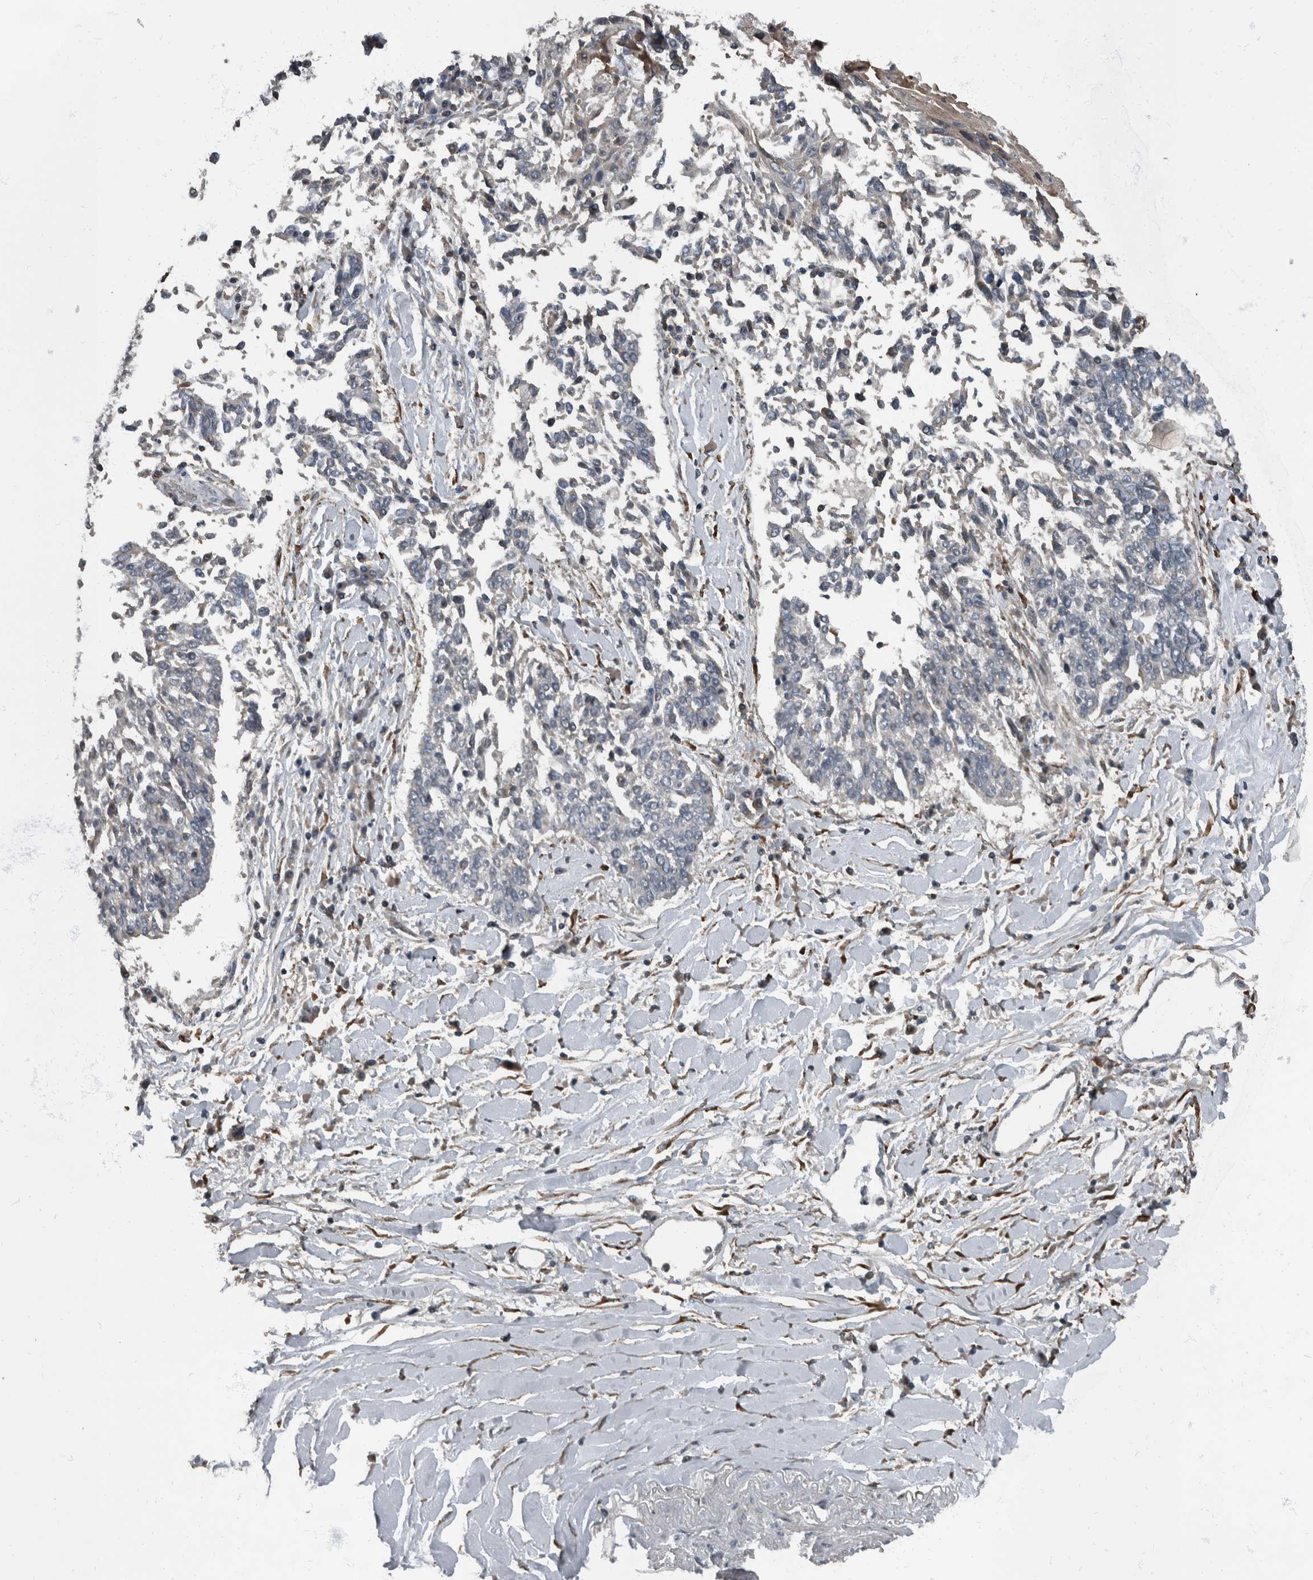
{"staining": {"intensity": "negative", "quantity": "none", "location": "none"}, "tissue": "lung cancer", "cell_type": "Tumor cells", "image_type": "cancer", "snomed": [{"axis": "morphology", "description": "Normal tissue, NOS"}, {"axis": "morphology", "description": "Squamous cell carcinoma, NOS"}, {"axis": "topography", "description": "Cartilage tissue"}, {"axis": "topography", "description": "Bronchus"}, {"axis": "topography", "description": "Lung"}, {"axis": "topography", "description": "Peripheral nerve tissue"}], "caption": "Lung cancer stained for a protein using immunohistochemistry (IHC) demonstrates no expression tumor cells.", "gene": "RABGGTB", "patient": {"sex": "female", "age": 49}}